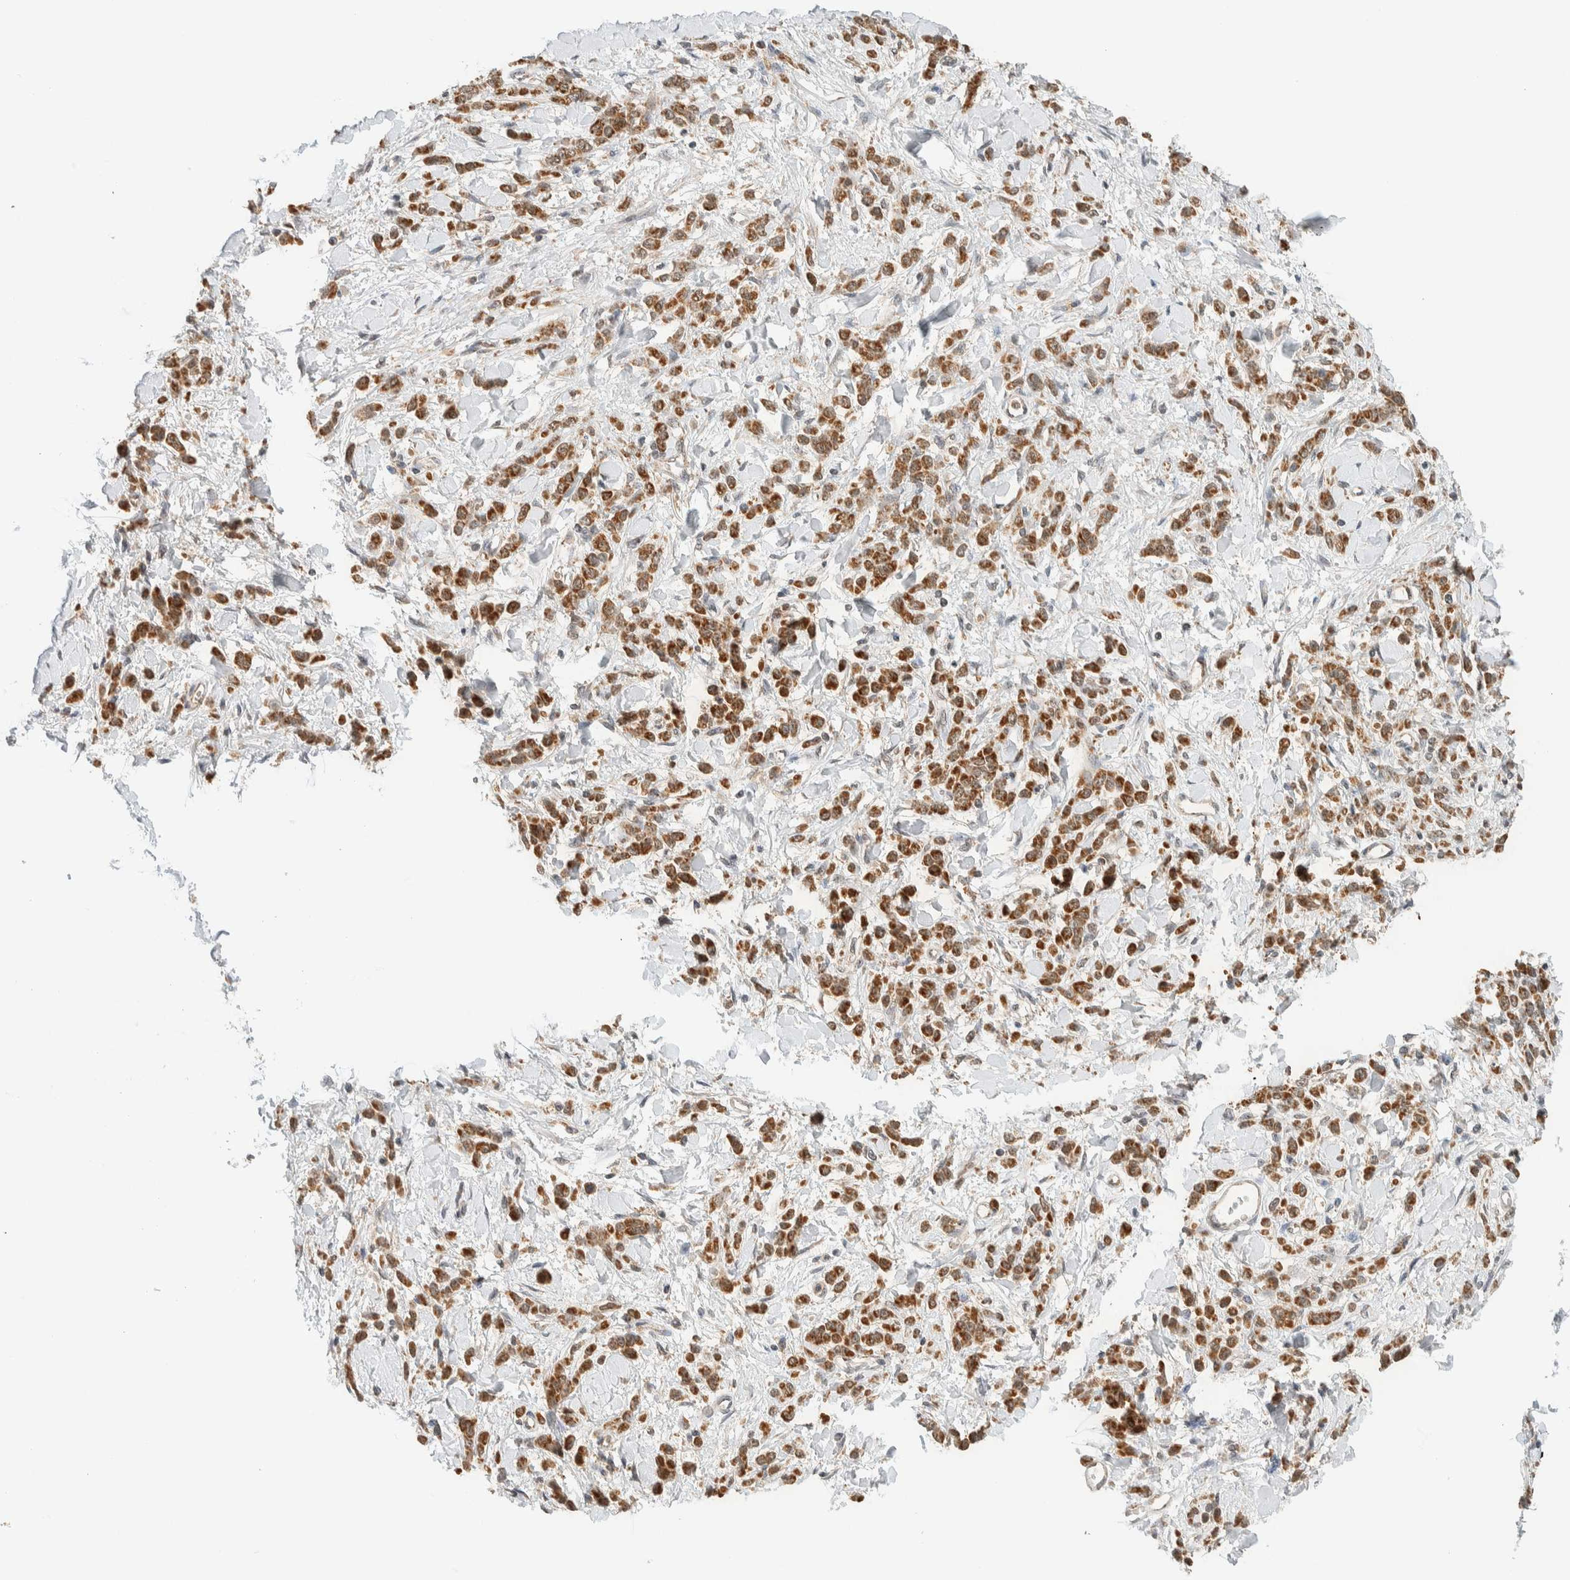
{"staining": {"intensity": "strong", "quantity": ">75%", "location": "cytoplasmic/membranous"}, "tissue": "stomach cancer", "cell_type": "Tumor cells", "image_type": "cancer", "snomed": [{"axis": "morphology", "description": "Normal tissue, NOS"}, {"axis": "morphology", "description": "Adenocarcinoma, NOS"}, {"axis": "topography", "description": "Stomach"}], "caption": "Immunohistochemistry (DAB (3,3'-diaminobenzidine)) staining of stomach cancer (adenocarcinoma) demonstrates strong cytoplasmic/membranous protein expression in about >75% of tumor cells.", "gene": "MRPL41", "patient": {"sex": "male", "age": 82}}